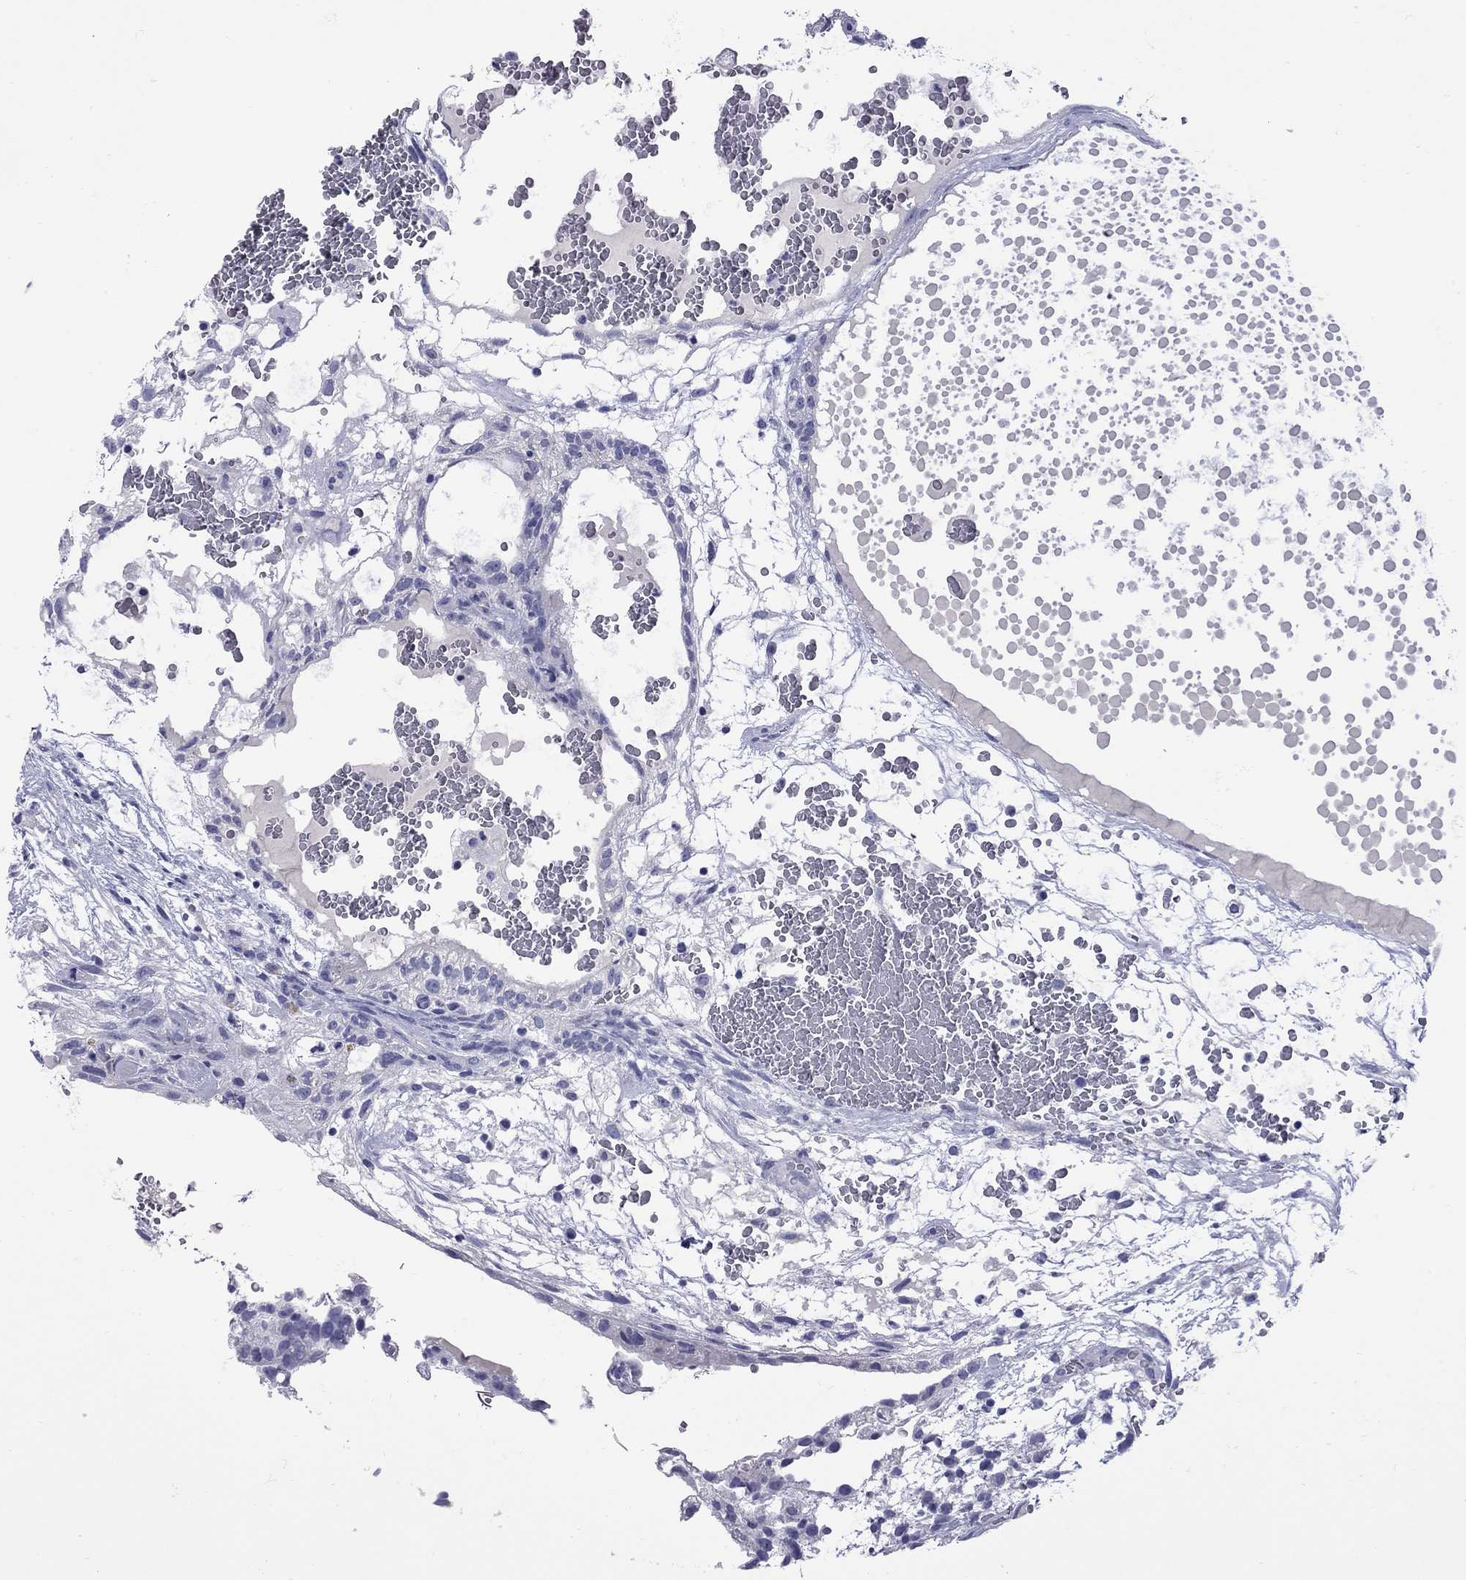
{"staining": {"intensity": "negative", "quantity": "none", "location": "none"}, "tissue": "testis cancer", "cell_type": "Tumor cells", "image_type": "cancer", "snomed": [{"axis": "morphology", "description": "Normal tissue, NOS"}, {"axis": "morphology", "description": "Carcinoma, Embryonal, NOS"}, {"axis": "topography", "description": "Testis"}], "caption": "Immunohistochemistry histopathology image of neoplastic tissue: human testis embryonal carcinoma stained with DAB exhibits no significant protein expression in tumor cells. Nuclei are stained in blue.", "gene": "EPPIN", "patient": {"sex": "male", "age": 32}}